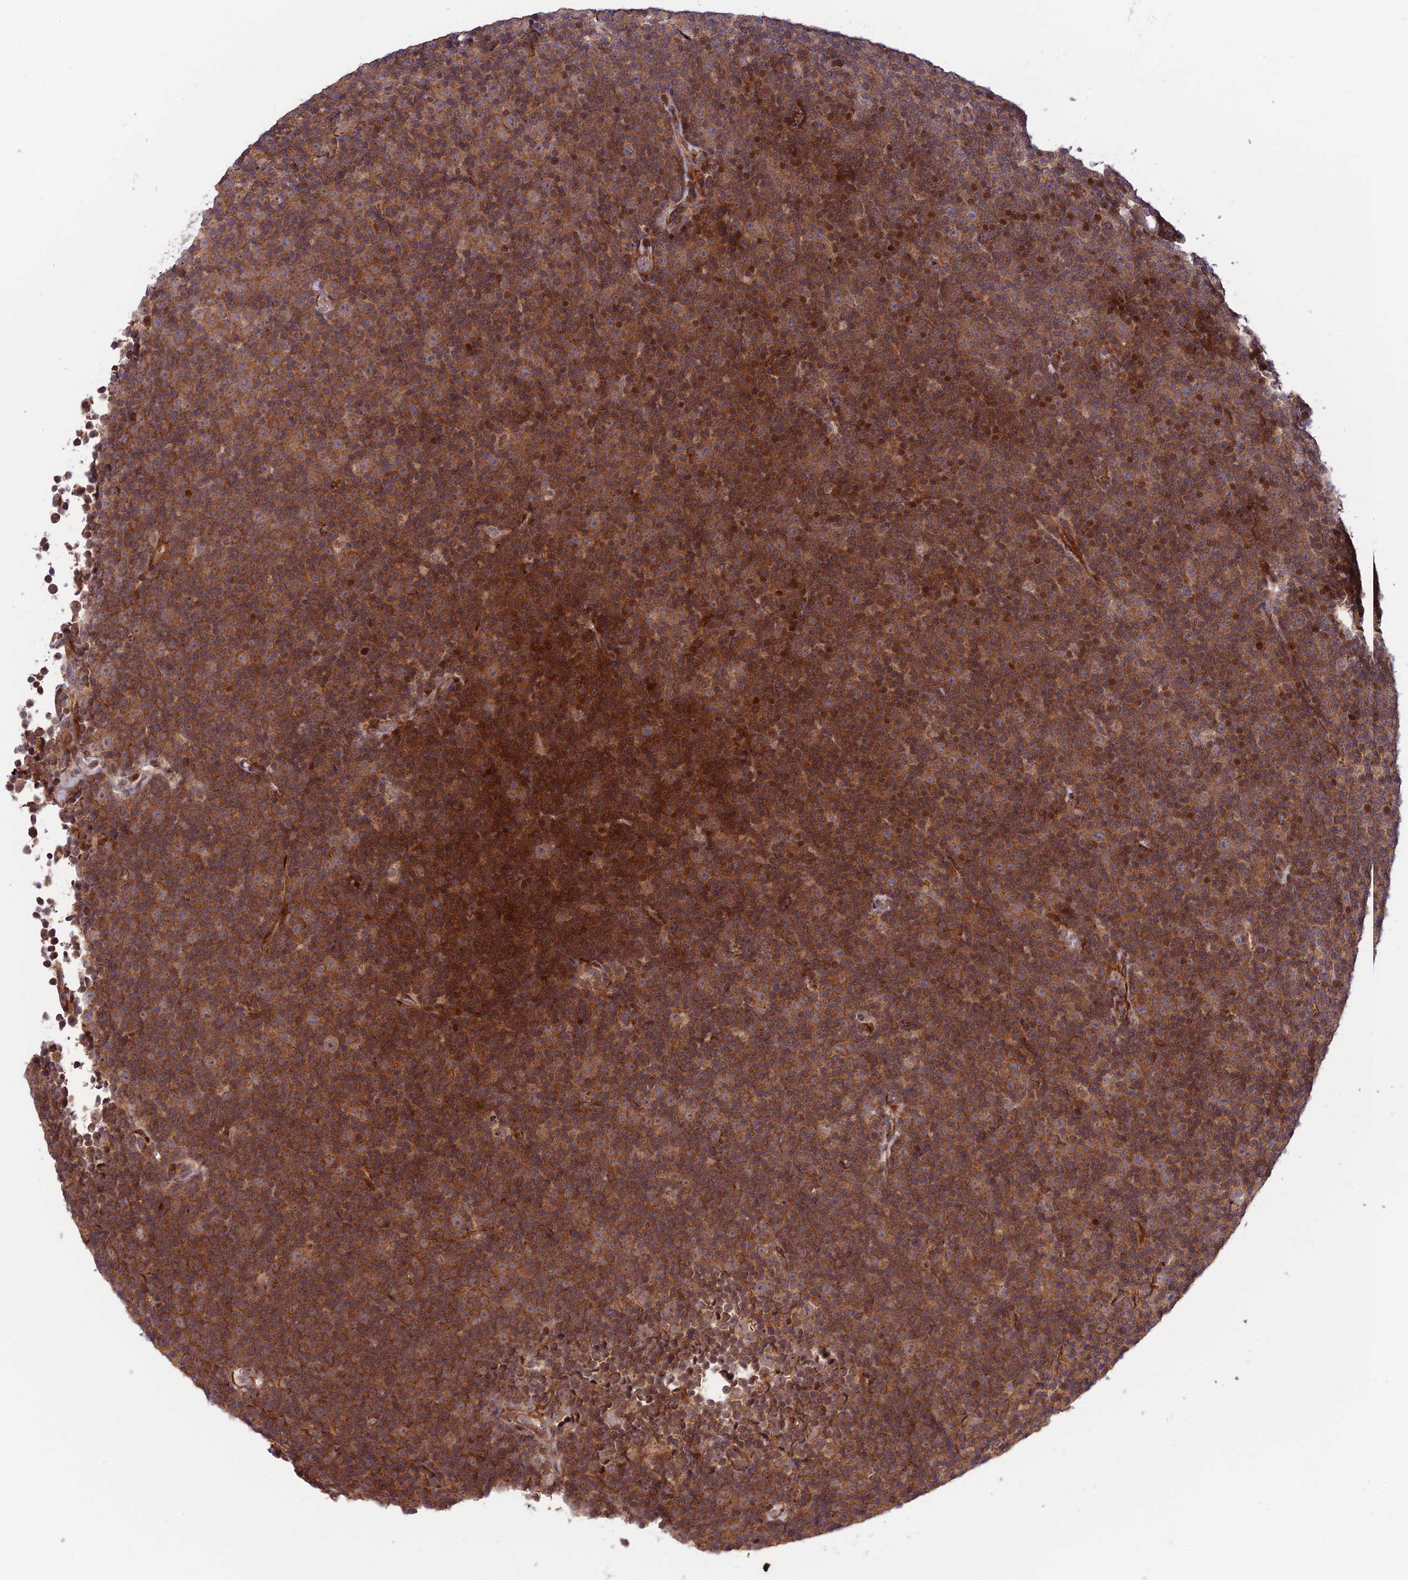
{"staining": {"intensity": "moderate", "quantity": ">75%", "location": "cytoplasmic/membranous"}, "tissue": "lymphoma", "cell_type": "Tumor cells", "image_type": "cancer", "snomed": [{"axis": "morphology", "description": "Malignant lymphoma, non-Hodgkin's type, Low grade"}, {"axis": "topography", "description": "Lymph node"}], "caption": "Tumor cells reveal medium levels of moderate cytoplasmic/membranous positivity in about >75% of cells in human low-grade malignant lymphoma, non-Hodgkin's type.", "gene": "PLEKHG2", "patient": {"sex": "female", "age": 67}}